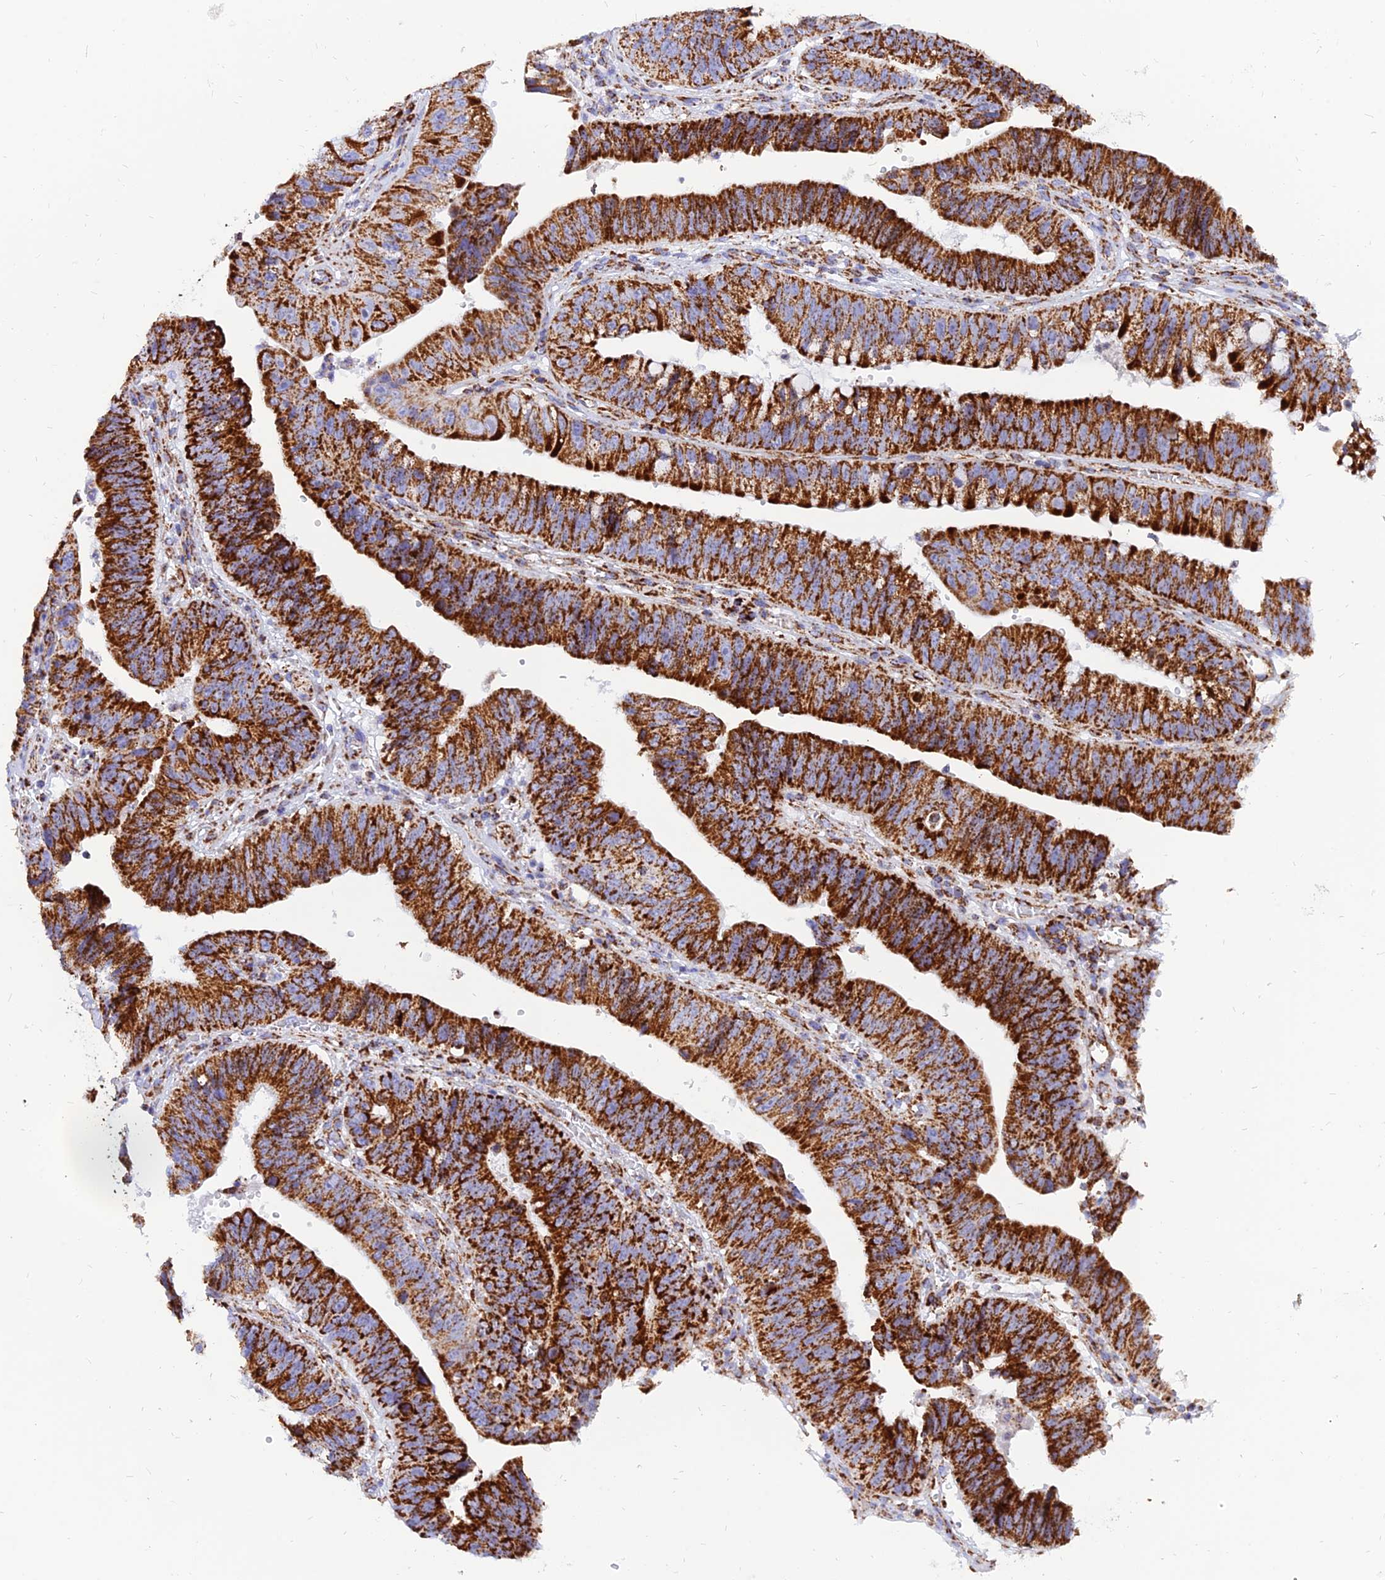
{"staining": {"intensity": "strong", "quantity": ">75%", "location": "cytoplasmic/membranous"}, "tissue": "stomach cancer", "cell_type": "Tumor cells", "image_type": "cancer", "snomed": [{"axis": "morphology", "description": "Adenocarcinoma, NOS"}, {"axis": "topography", "description": "Stomach"}], "caption": "Stomach cancer (adenocarcinoma) stained for a protein (brown) demonstrates strong cytoplasmic/membranous positive expression in about >75% of tumor cells.", "gene": "NDUFB6", "patient": {"sex": "male", "age": 59}}